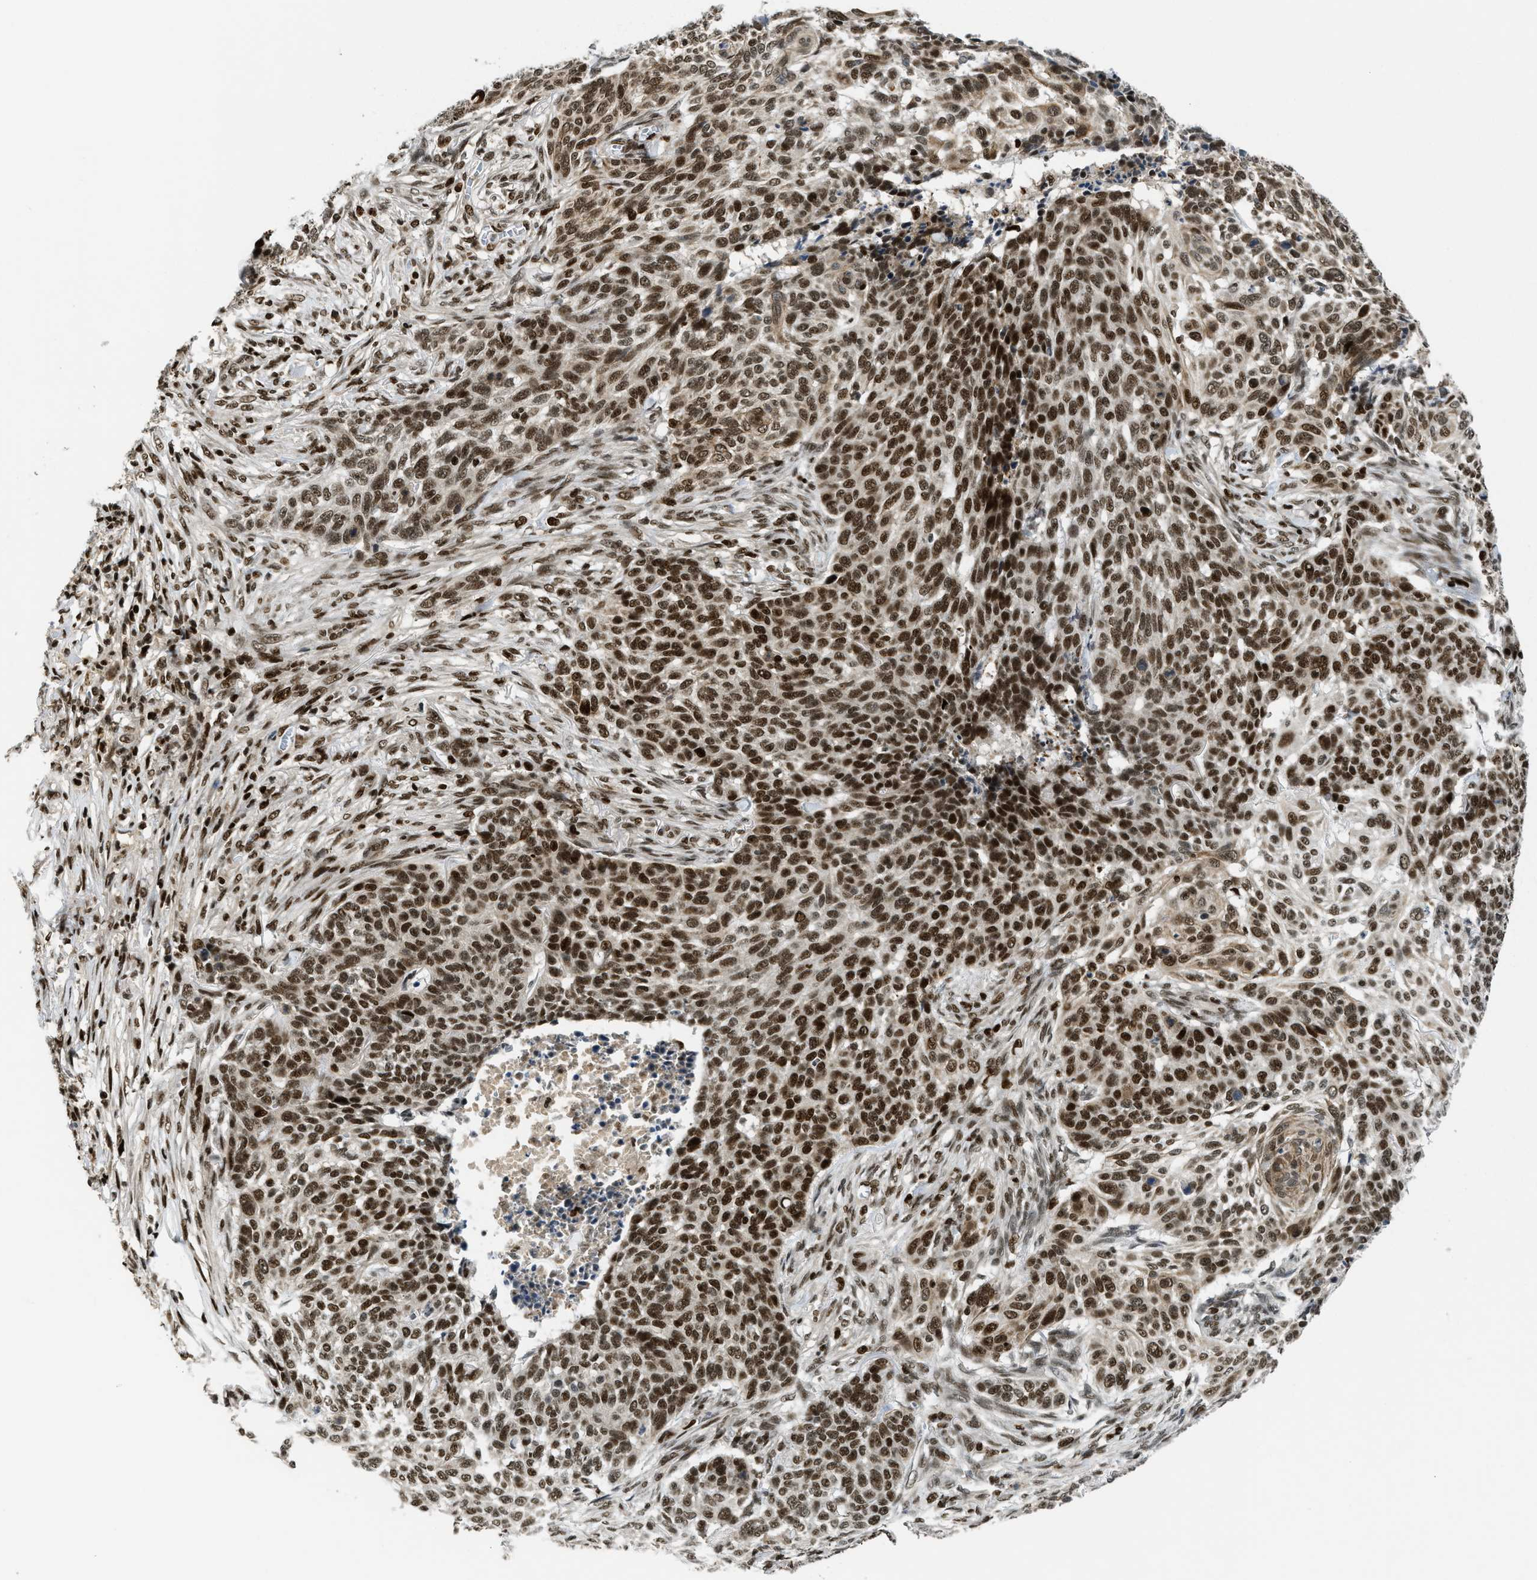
{"staining": {"intensity": "strong", "quantity": ">75%", "location": "nuclear"}, "tissue": "skin cancer", "cell_type": "Tumor cells", "image_type": "cancer", "snomed": [{"axis": "morphology", "description": "Basal cell carcinoma"}, {"axis": "topography", "description": "Skin"}], "caption": "Immunohistochemistry (IHC) micrograph of neoplastic tissue: basal cell carcinoma (skin) stained using IHC demonstrates high levels of strong protein expression localized specifically in the nuclear of tumor cells, appearing as a nuclear brown color.", "gene": "RFX5", "patient": {"sex": "male", "age": 85}}